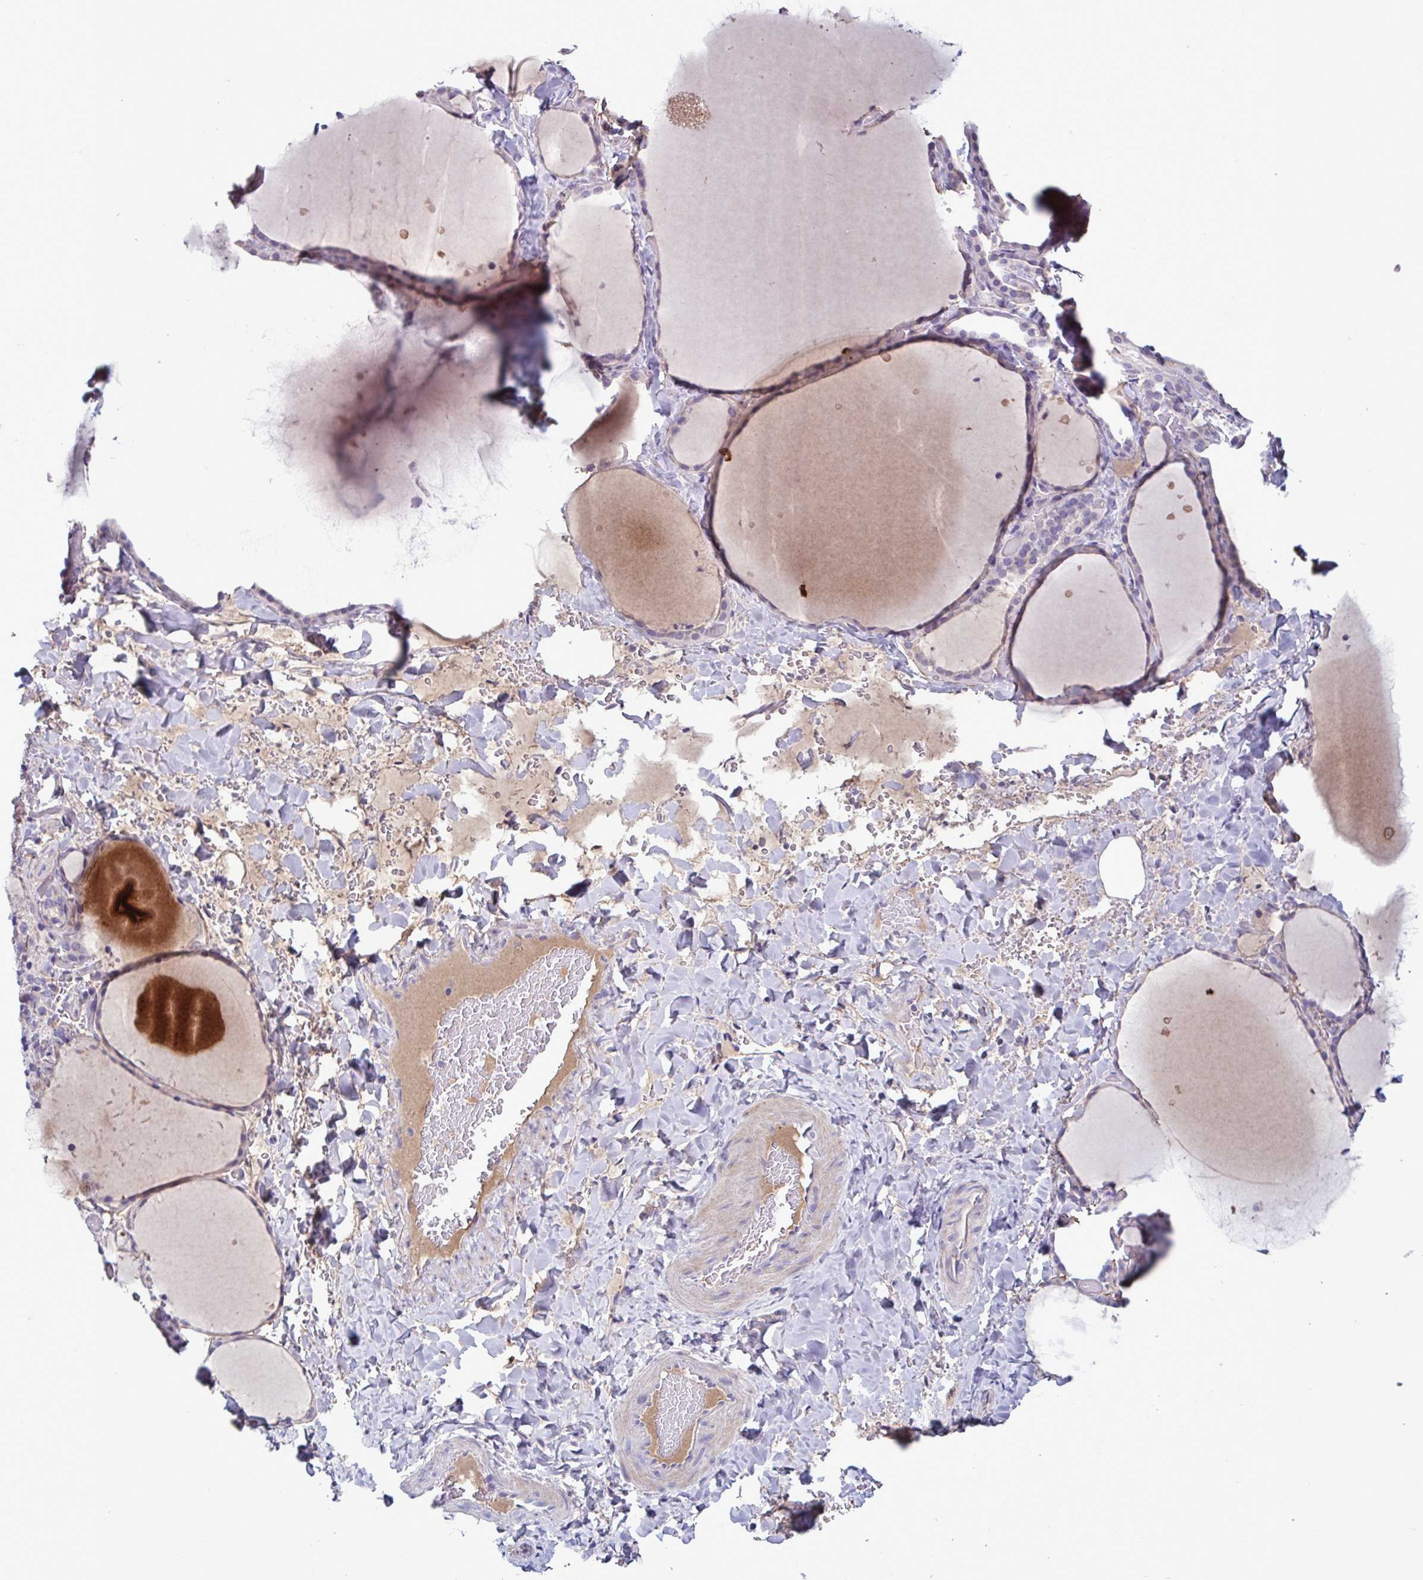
{"staining": {"intensity": "weak", "quantity": "25%-75%", "location": "cytoplasmic/membranous"}, "tissue": "thyroid gland", "cell_type": "Glandular cells", "image_type": "normal", "snomed": [{"axis": "morphology", "description": "Normal tissue, NOS"}, {"axis": "topography", "description": "Thyroid gland"}], "caption": "Glandular cells show low levels of weak cytoplasmic/membranous staining in about 25%-75% of cells in benign human thyroid gland.", "gene": "F13B", "patient": {"sex": "female", "age": 36}}